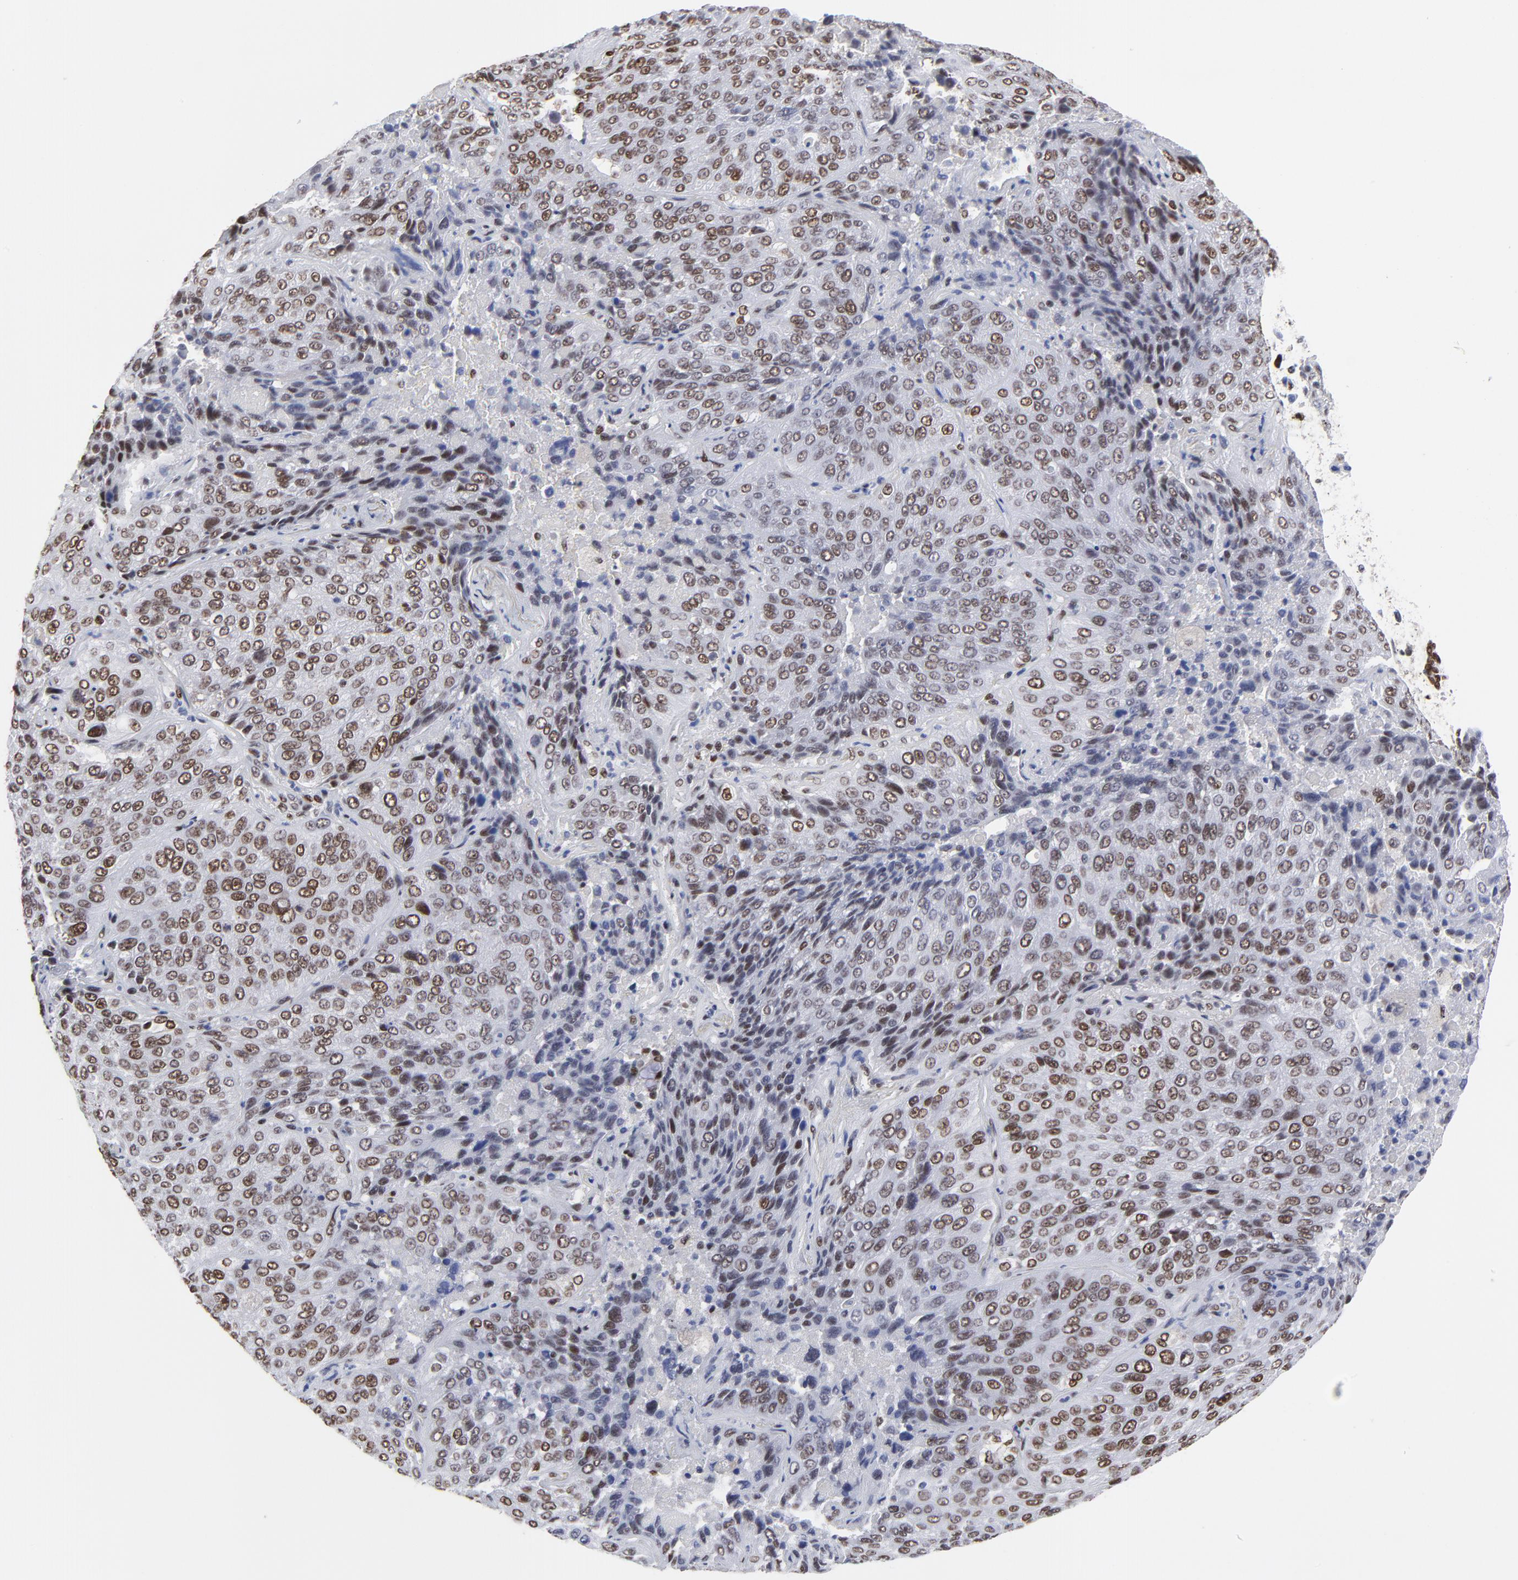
{"staining": {"intensity": "moderate", "quantity": ">75%", "location": "nuclear"}, "tissue": "lung cancer", "cell_type": "Tumor cells", "image_type": "cancer", "snomed": [{"axis": "morphology", "description": "Squamous cell carcinoma, NOS"}, {"axis": "topography", "description": "Lung"}], "caption": "Lung squamous cell carcinoma stained with IHC displays moderate nuclear staining in approximately >75% of tumor cells.", "gene": "ZMYM3", "patient": {"sex": "male", "age": 54}}